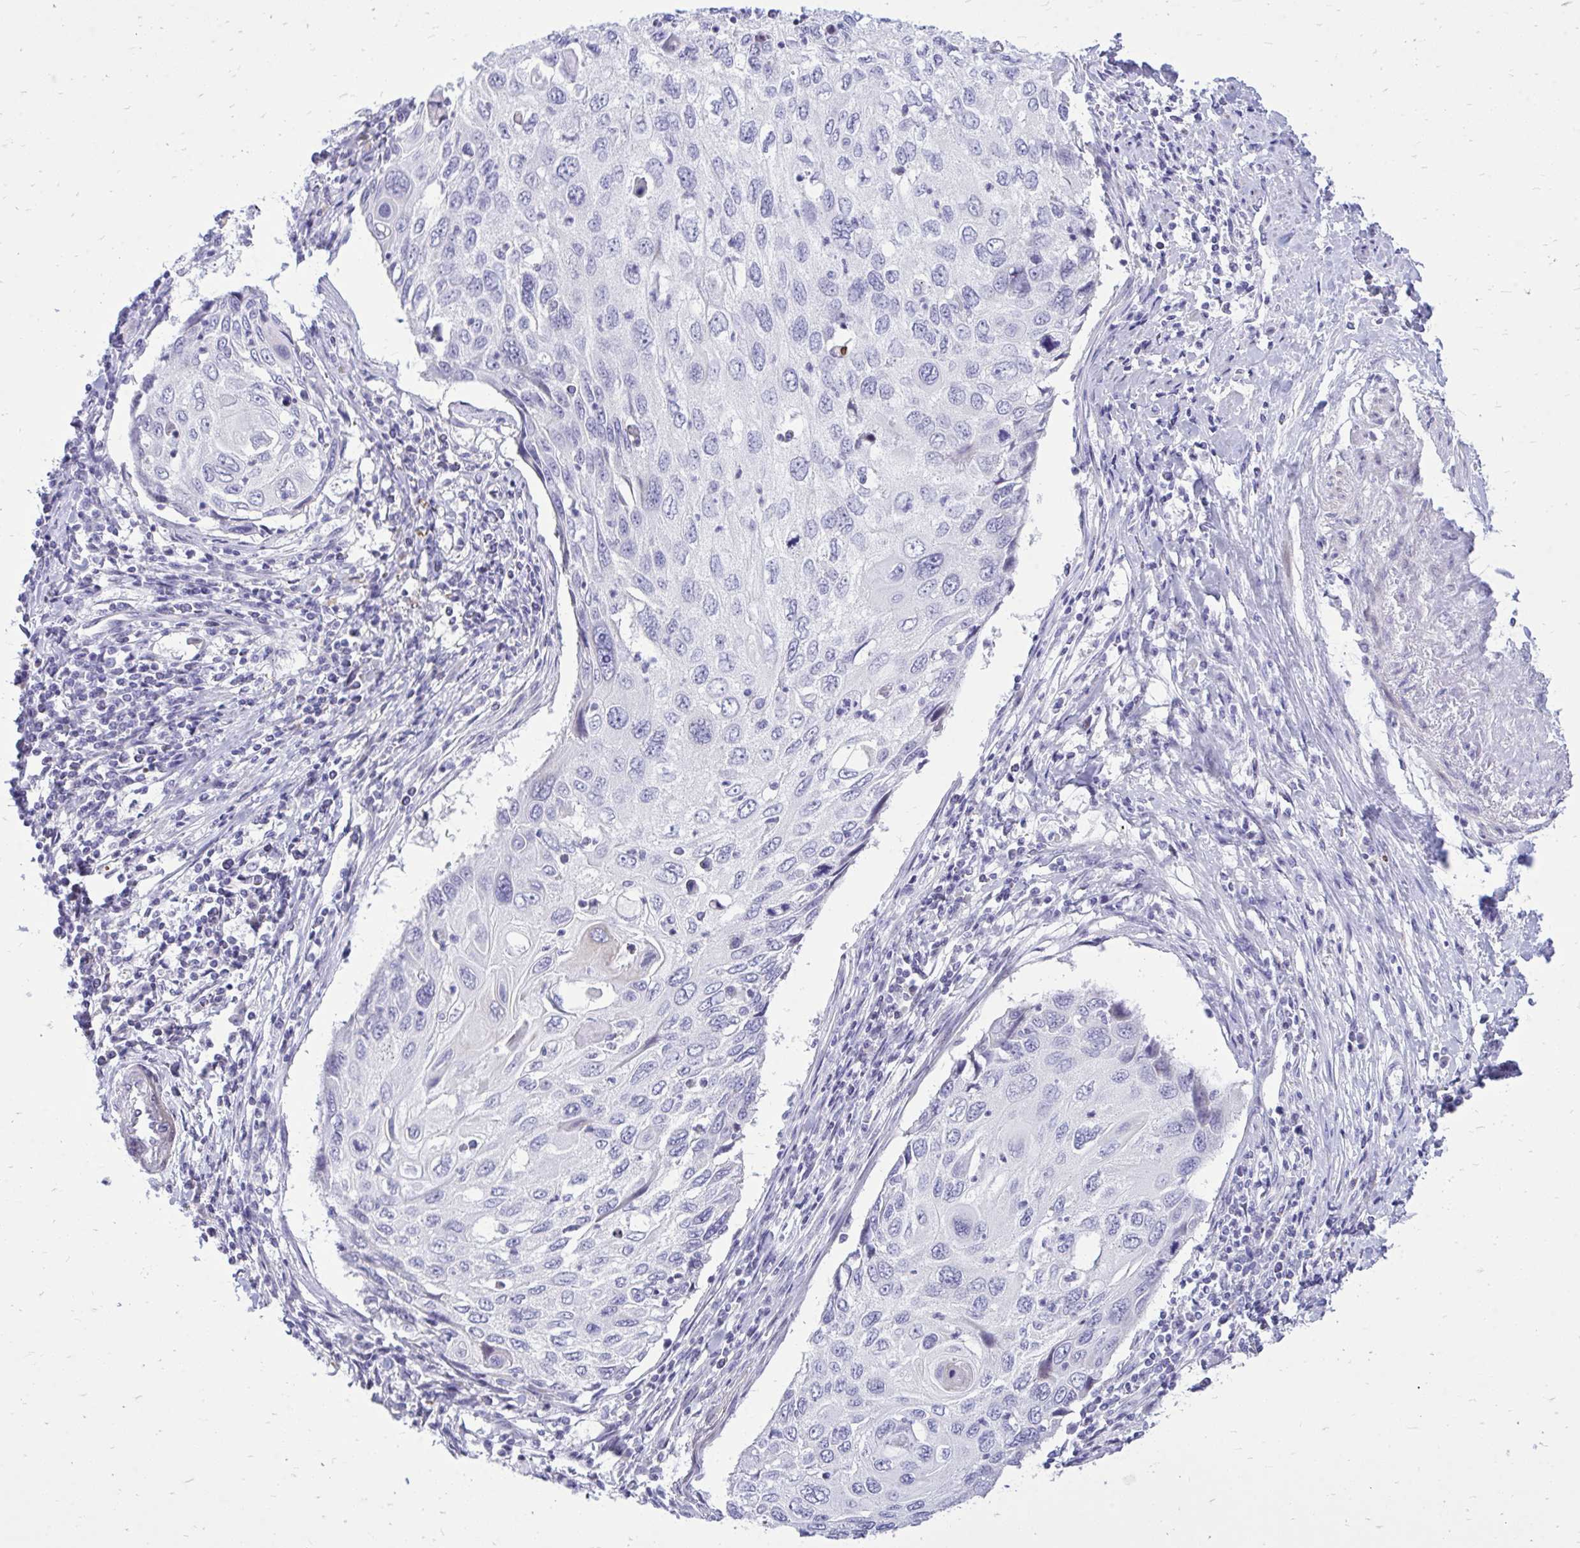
{"staining": {"intensity": "negative", "quantity": "none", "location": "none"}, "tissue": "cervical cancer", "cell_type": "Tumor cells", "image_type": "cancer", "snomed": [{"axis": "morphology", "description": "Squamous cell carcinoma, NOS"}, {"axis": "topography", "description": "Cervix"}], "caption": "Histopathology image shows no significant protein expression in tumor cells of squamous cell carcinoma (cervical).", "gene": "GABRA1", "patient": {"sex": "female", "age": 70}}